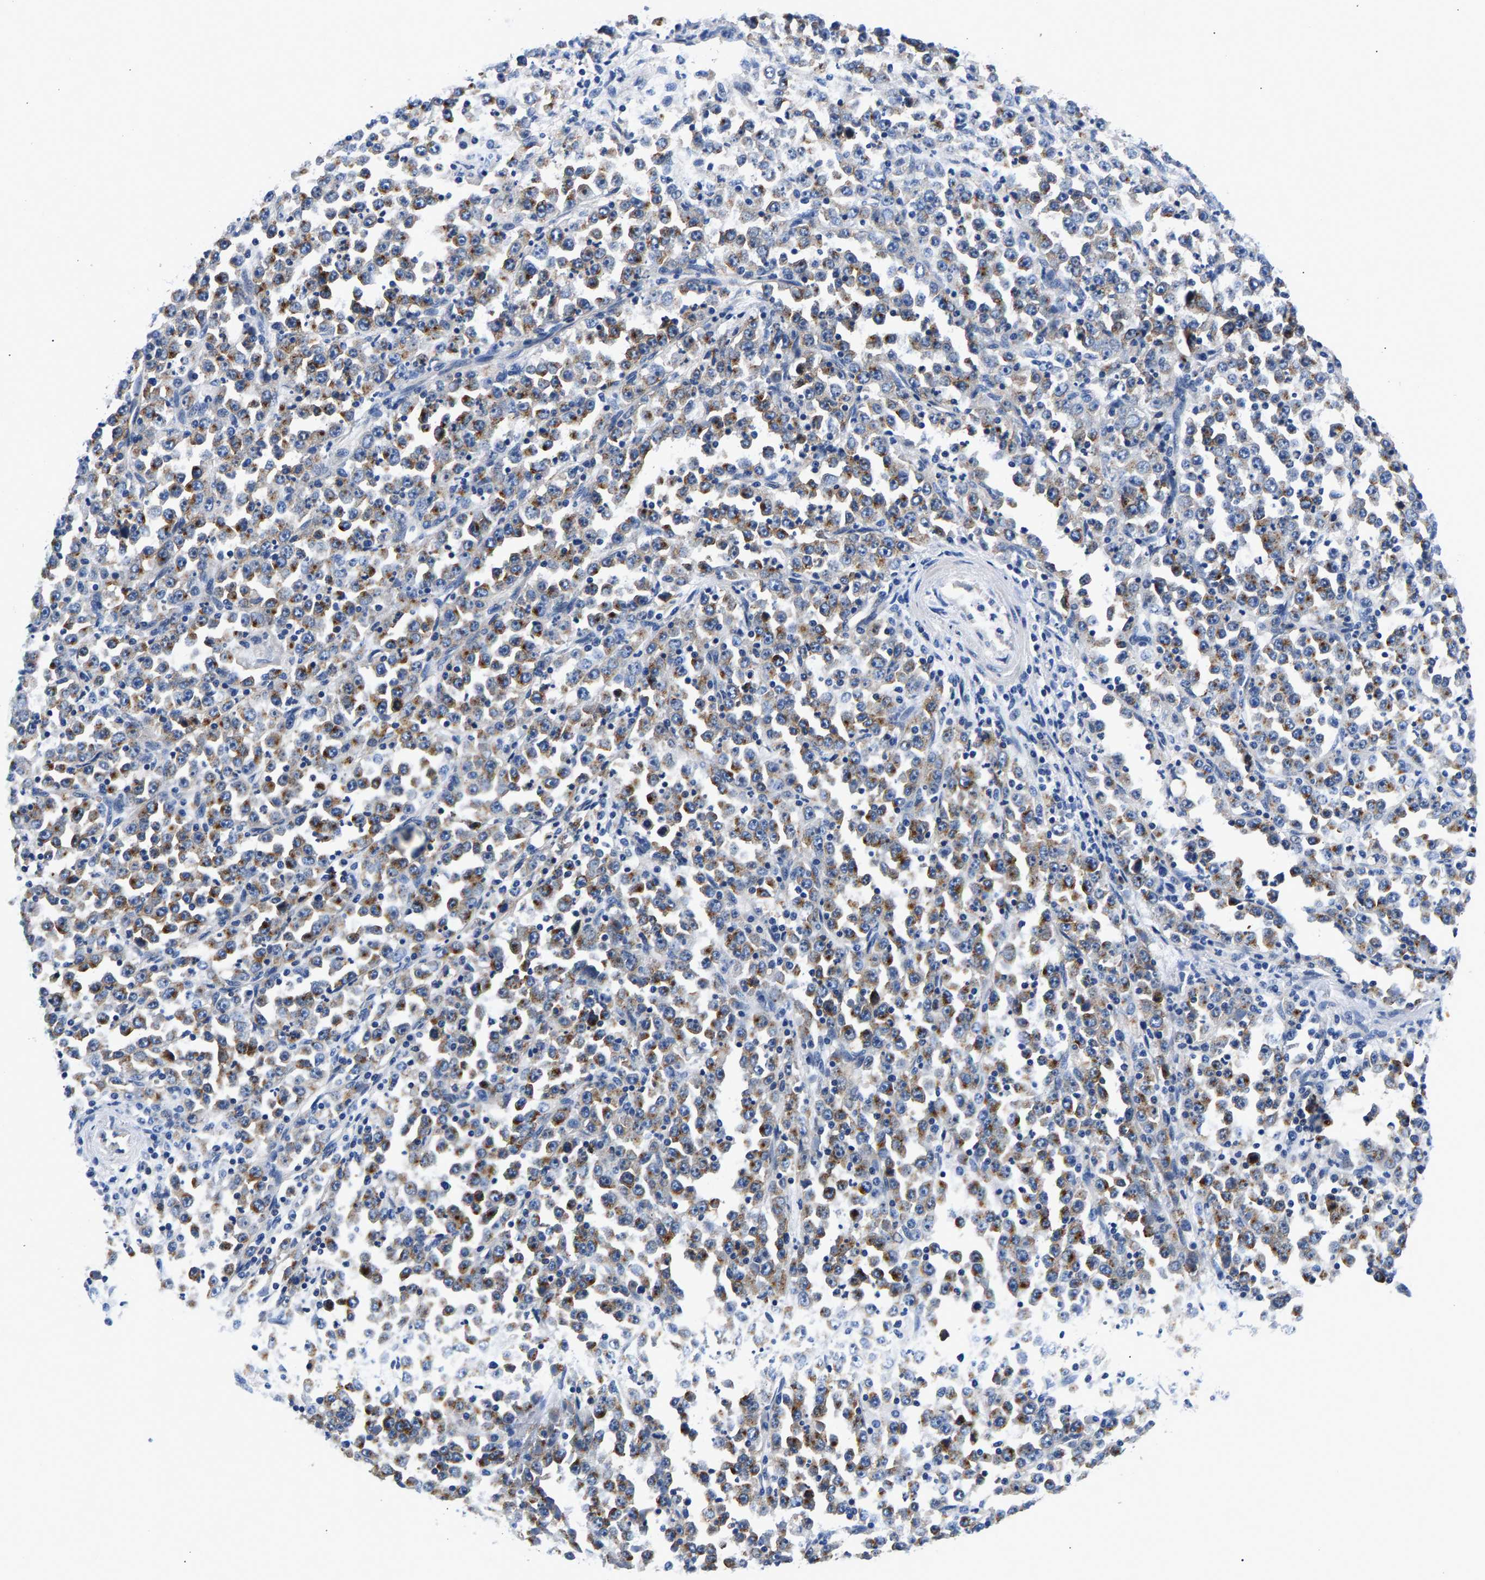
{"staining": {"intensity": "strong", "quantity": ">75%", "location": "cytoplasmic/membranous"}, "tissue": "stomach cancer", "cell_type": "Tumor cells", "image_type": "cancer", "snomed": [{"axis": "morphology", "description": "Normal tissue, NOS"}, {"axis": "morphology", "description": "Adenocarcinoma, NOS"}, {"axis": "topography", "description": "Stomach, upper"}, {"axis": "topography", "description": "Stomach"}], "caption": "High-power microscopy captured an IHC micrograph of stomach adenocarcinoma, revealing strong cytoplasmic/membranous staining in approximately >75% of tumor cells.", "gene": "P2RY4", "patient": {"sex": "male", "age": 59}}